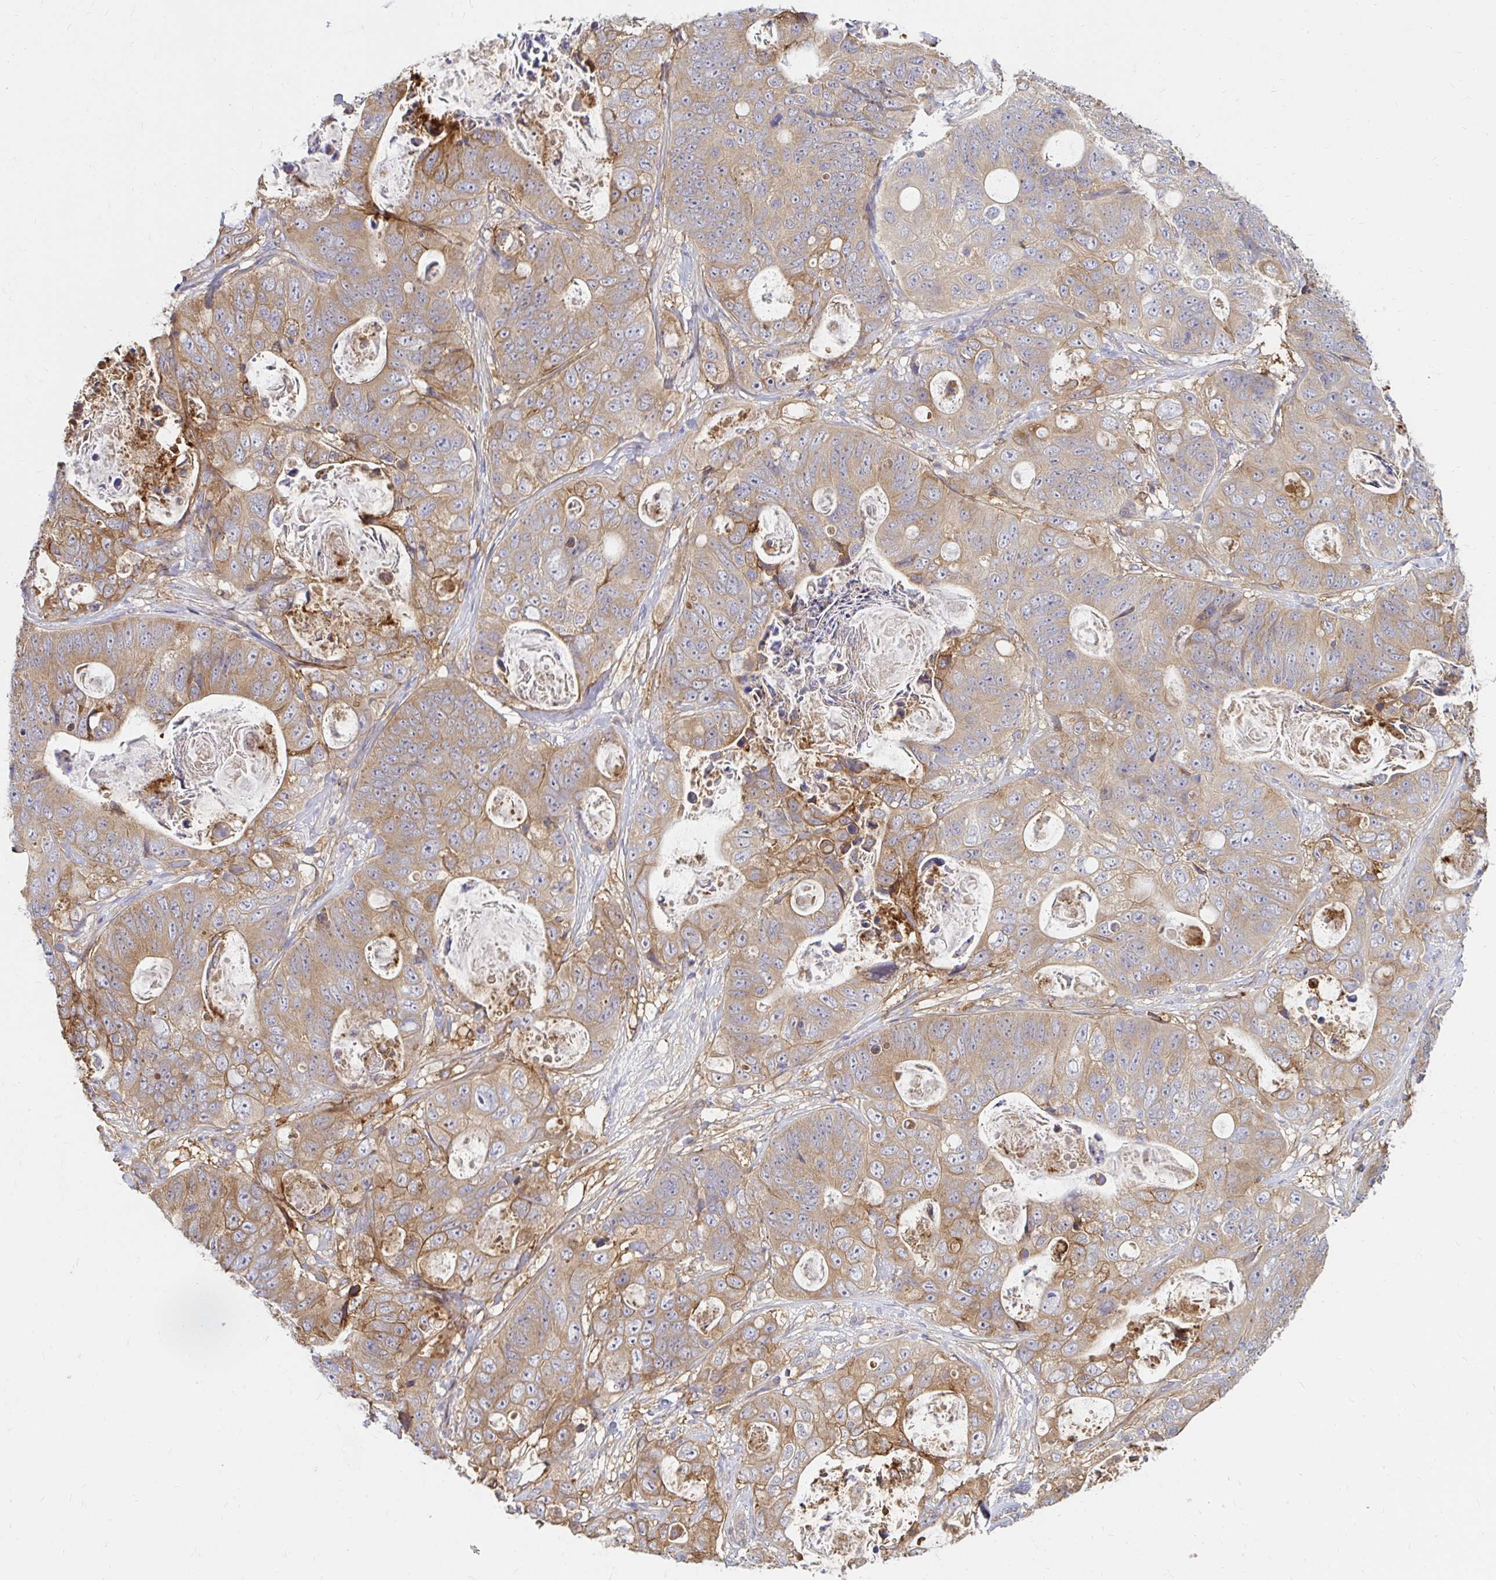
{"staining": {"intensity": "moderate", "quantity": "25%-75%", "location": "cytoplasmic/membranous"}, "tissue": "stomach cancer", "cell_type": "Tumor cells", "image_type": "cancer", "snomed": [{"axis": "morphology", "description": "Normal tissue, NOS"}, {"axis": "morphology", "description": "Adenocarcinoma, NOS"}, {"axis": "topography", "description": "Stomach"}], "caption": "Protein expression analysis of human stomach cancer (adenocarcinoma) reveals moderate cytoplasmic/membranous expression in approximately 25%-75% of tumor cells.", "gene": "ITGA2", "patient": {"sex": "female", "age": 89}}